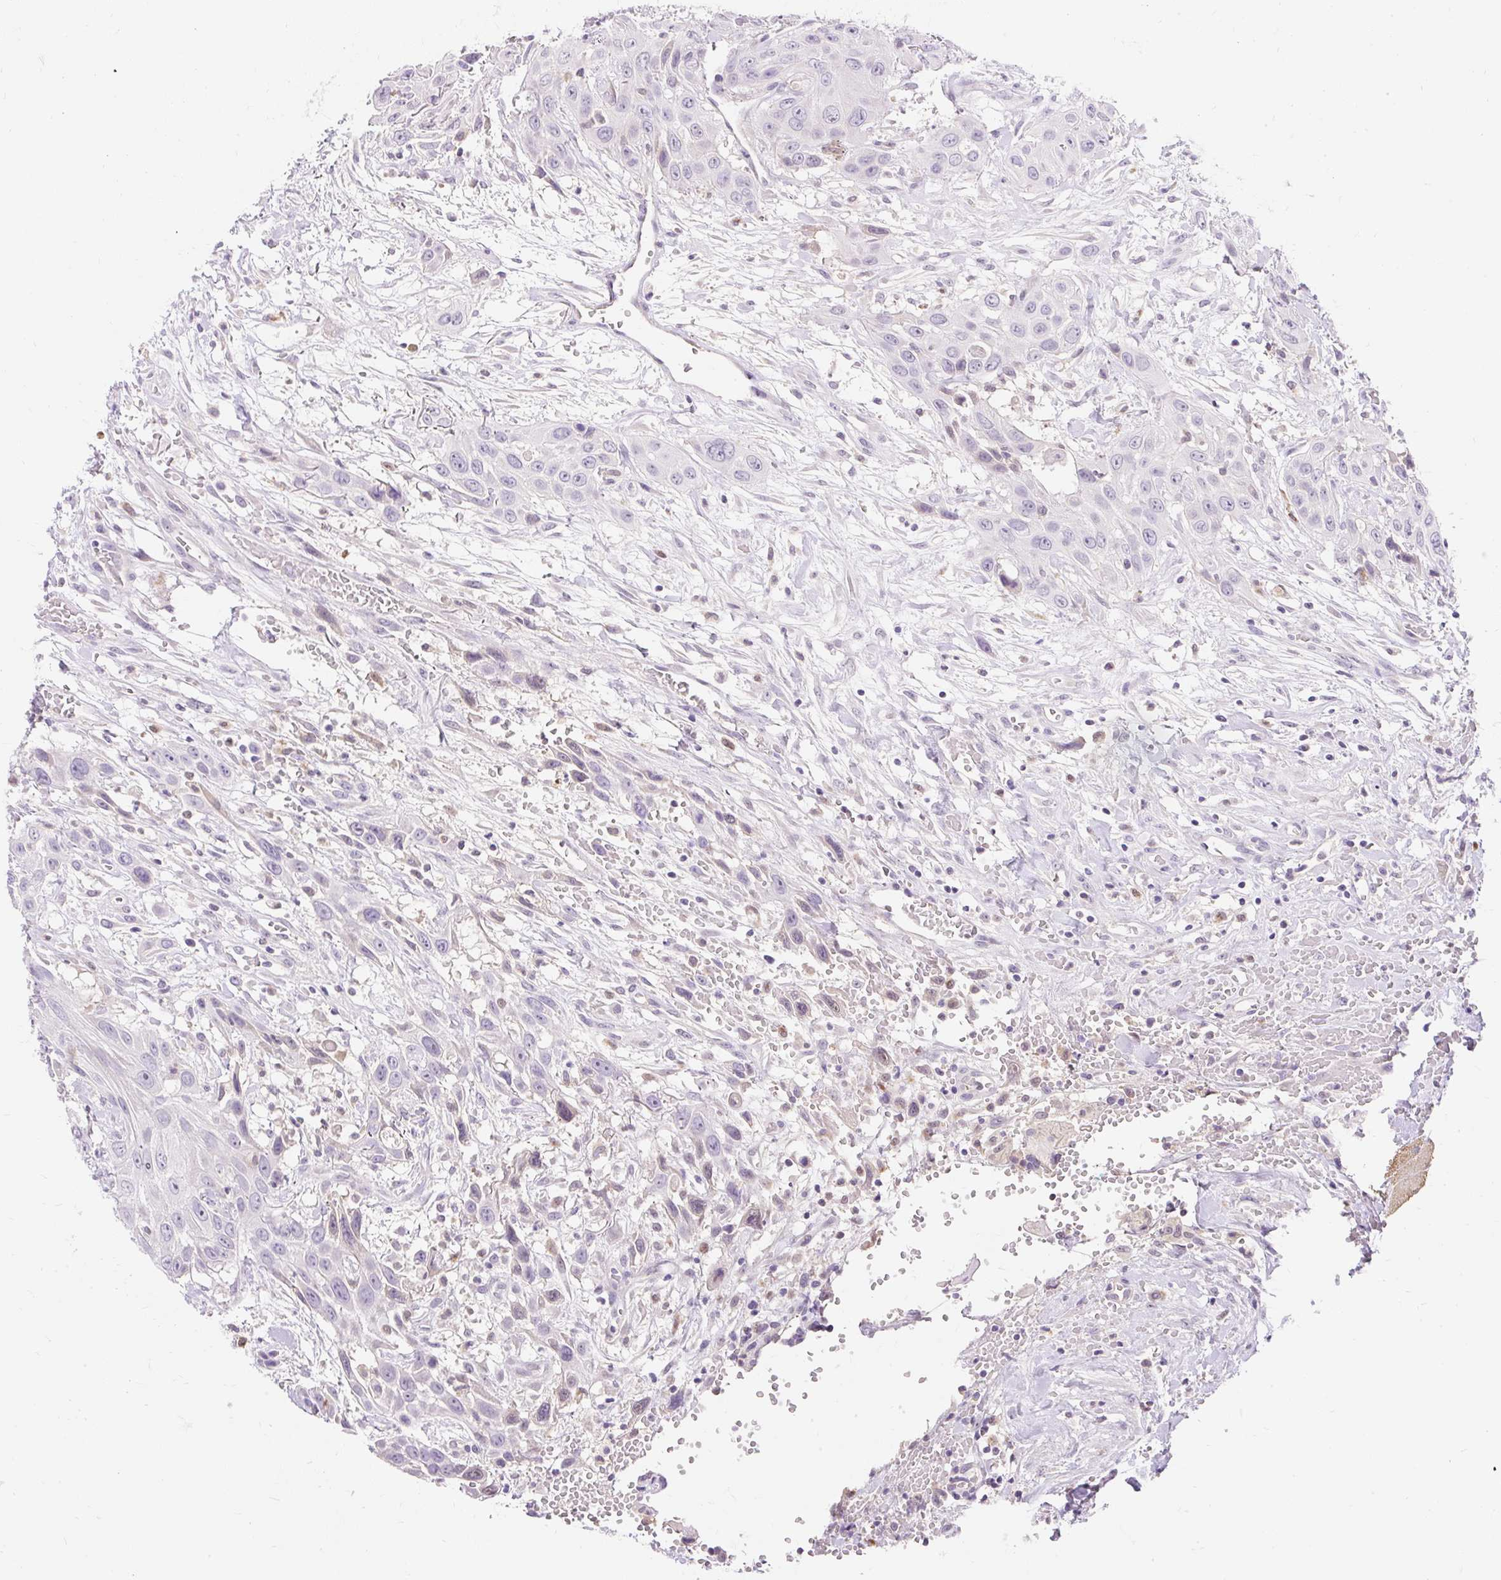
{"staining": {"intensity": "negative", "quantity": "none", "location": "none"}, "tissue": "head and neck cancer", "cell_type": "Tumor cells", "image_type": "cancer", "snomed": [{"axis": "morphology", "description": "Squamous cell carcinoma, NOS"}, {"axis": "topography", "description": "Head-Neck"}], "caption": "IHC micrograph of human squamous cell carcinoma (head and neck) stained for a protein (brown), which exhibits no positivity in tumor cells.", "gene": "TMEM150C", "patient": {"sex": "male", "age": 81}}